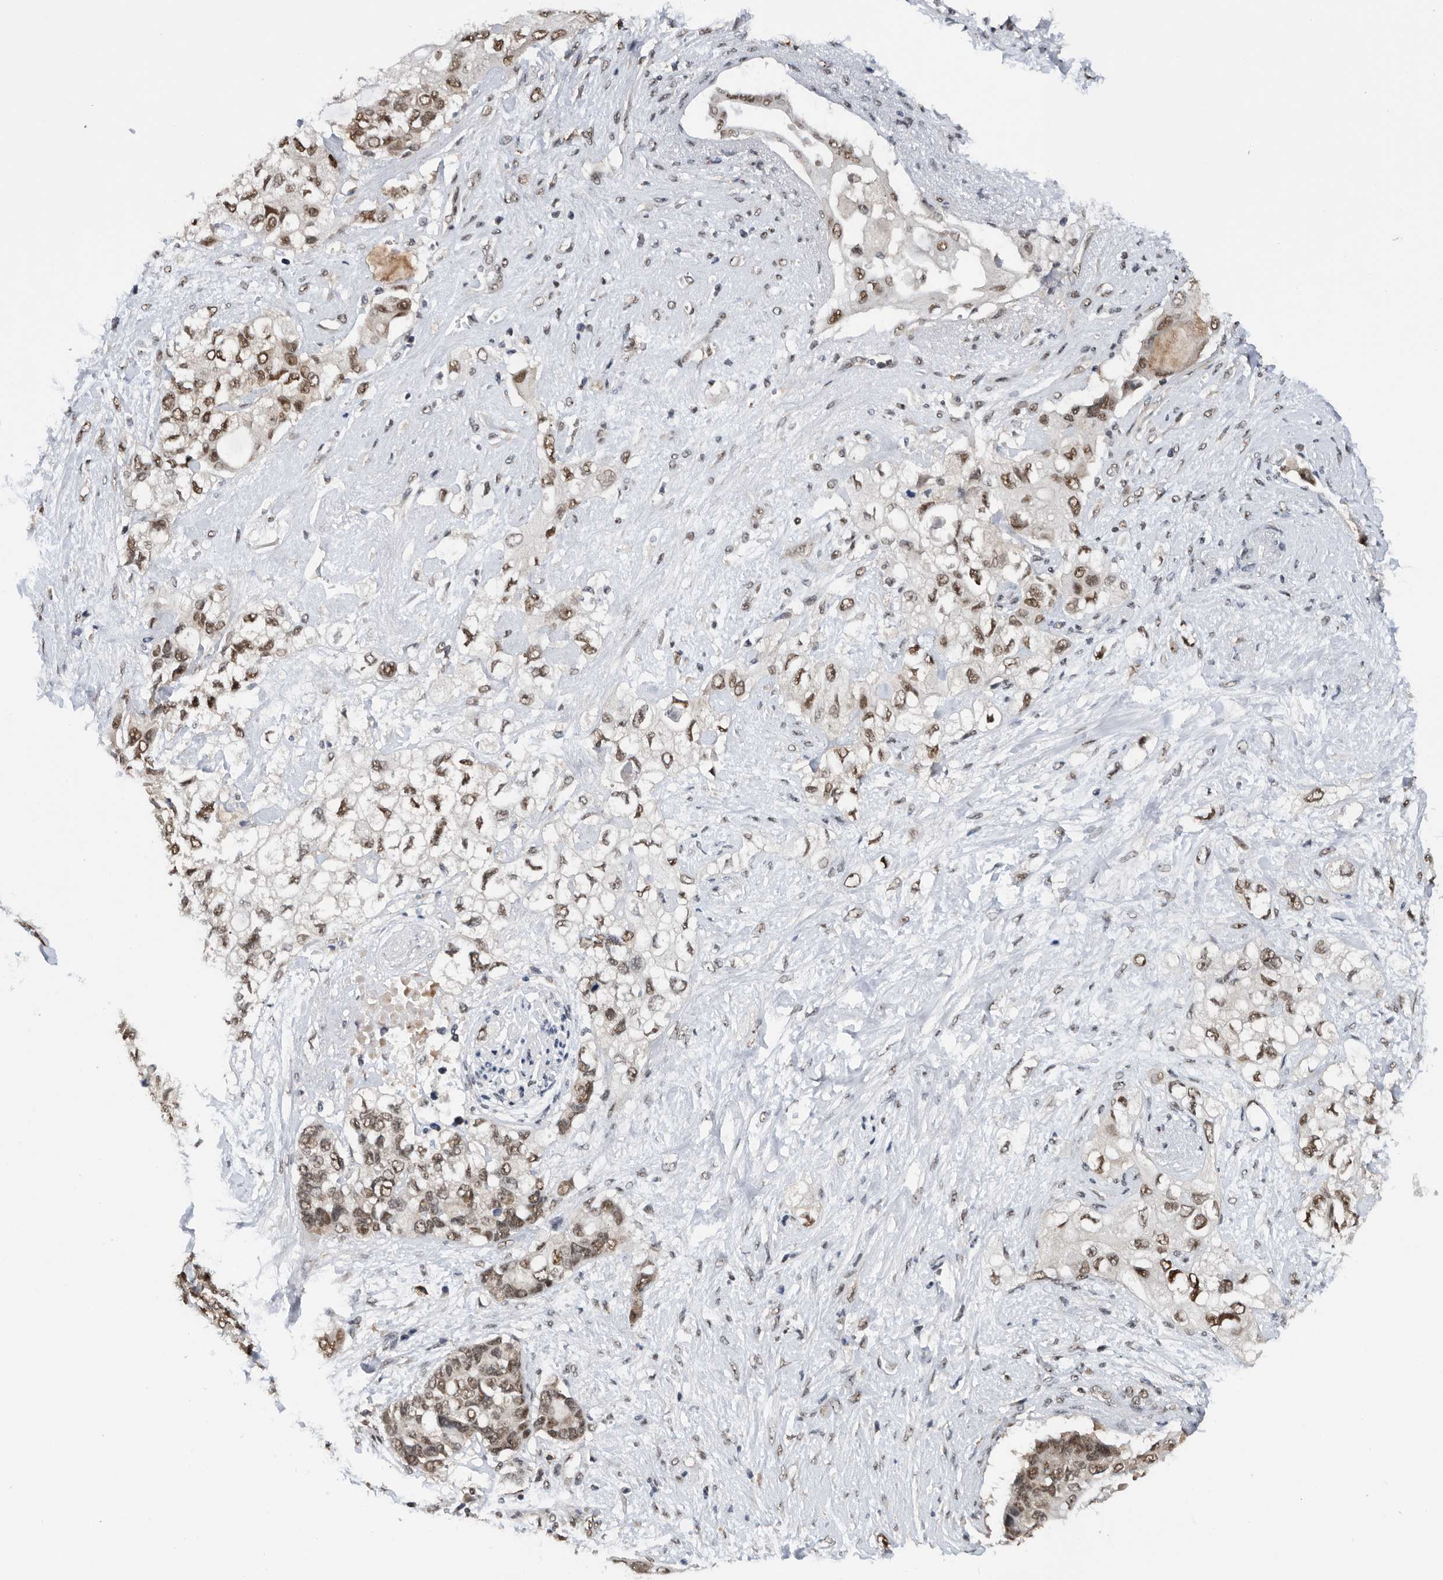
{"staining": {"intensity": "moderate", "quantity": ">75%", "location": "nuclear"}, "tissue": "pancreatic cancer", "cell_type": "Tumor cells", "image_type": "cancer", "snomed": [{"axis": "morphology", "description": "Adenocarcinoma, NOS"}, {"axis": "topography", "description": "Pancreas"}], "caption": "Immunohistochemical staining of human adenocarcinoma (pancreatic) exhibits medium levels of moderate nuclear staining in approximately >75% of tumor cells.", "gene": "ZNF260", "patient": {"sex": "female", "age": 56}}